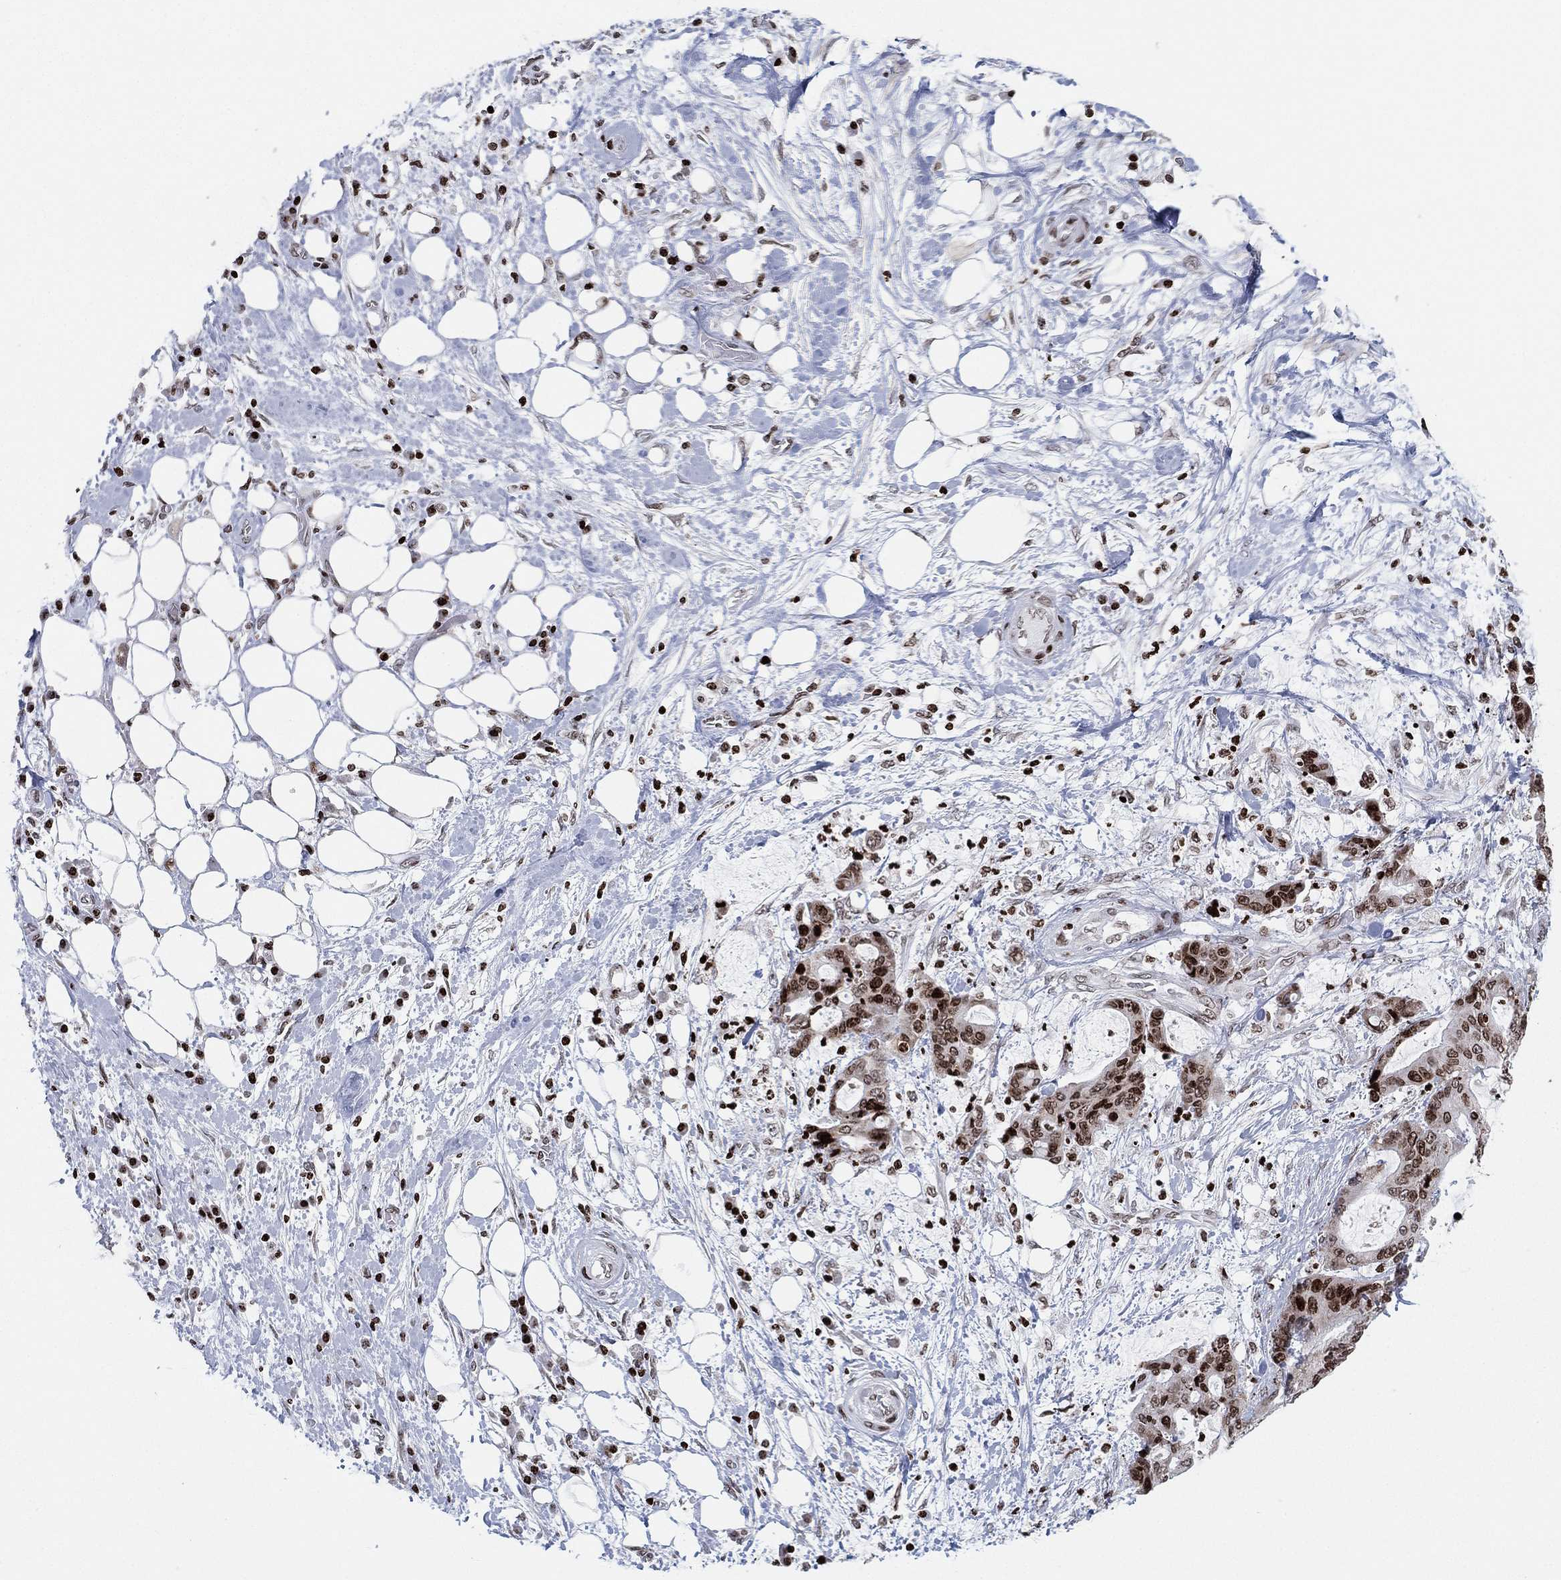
{"staining": {"intensity": "moderate", "quantity": "25%-75%", "location": "nuclear"}, "tissue": "liver cancer", "cell_type": "Tumor cells", "image_type": "cancer", "snomed": [{"axis": "morphology", "description": "Cholangiocarcinoma"}, {"axis": "topography", "description": "Liver"}], "caption": "Cholangiocarcinoma (liver) stained for a protein exhibits moderate nuclear positivity in tumor cells.", "gene": "MFSD14A", "patient": {"sex": "female", "age": 73}}